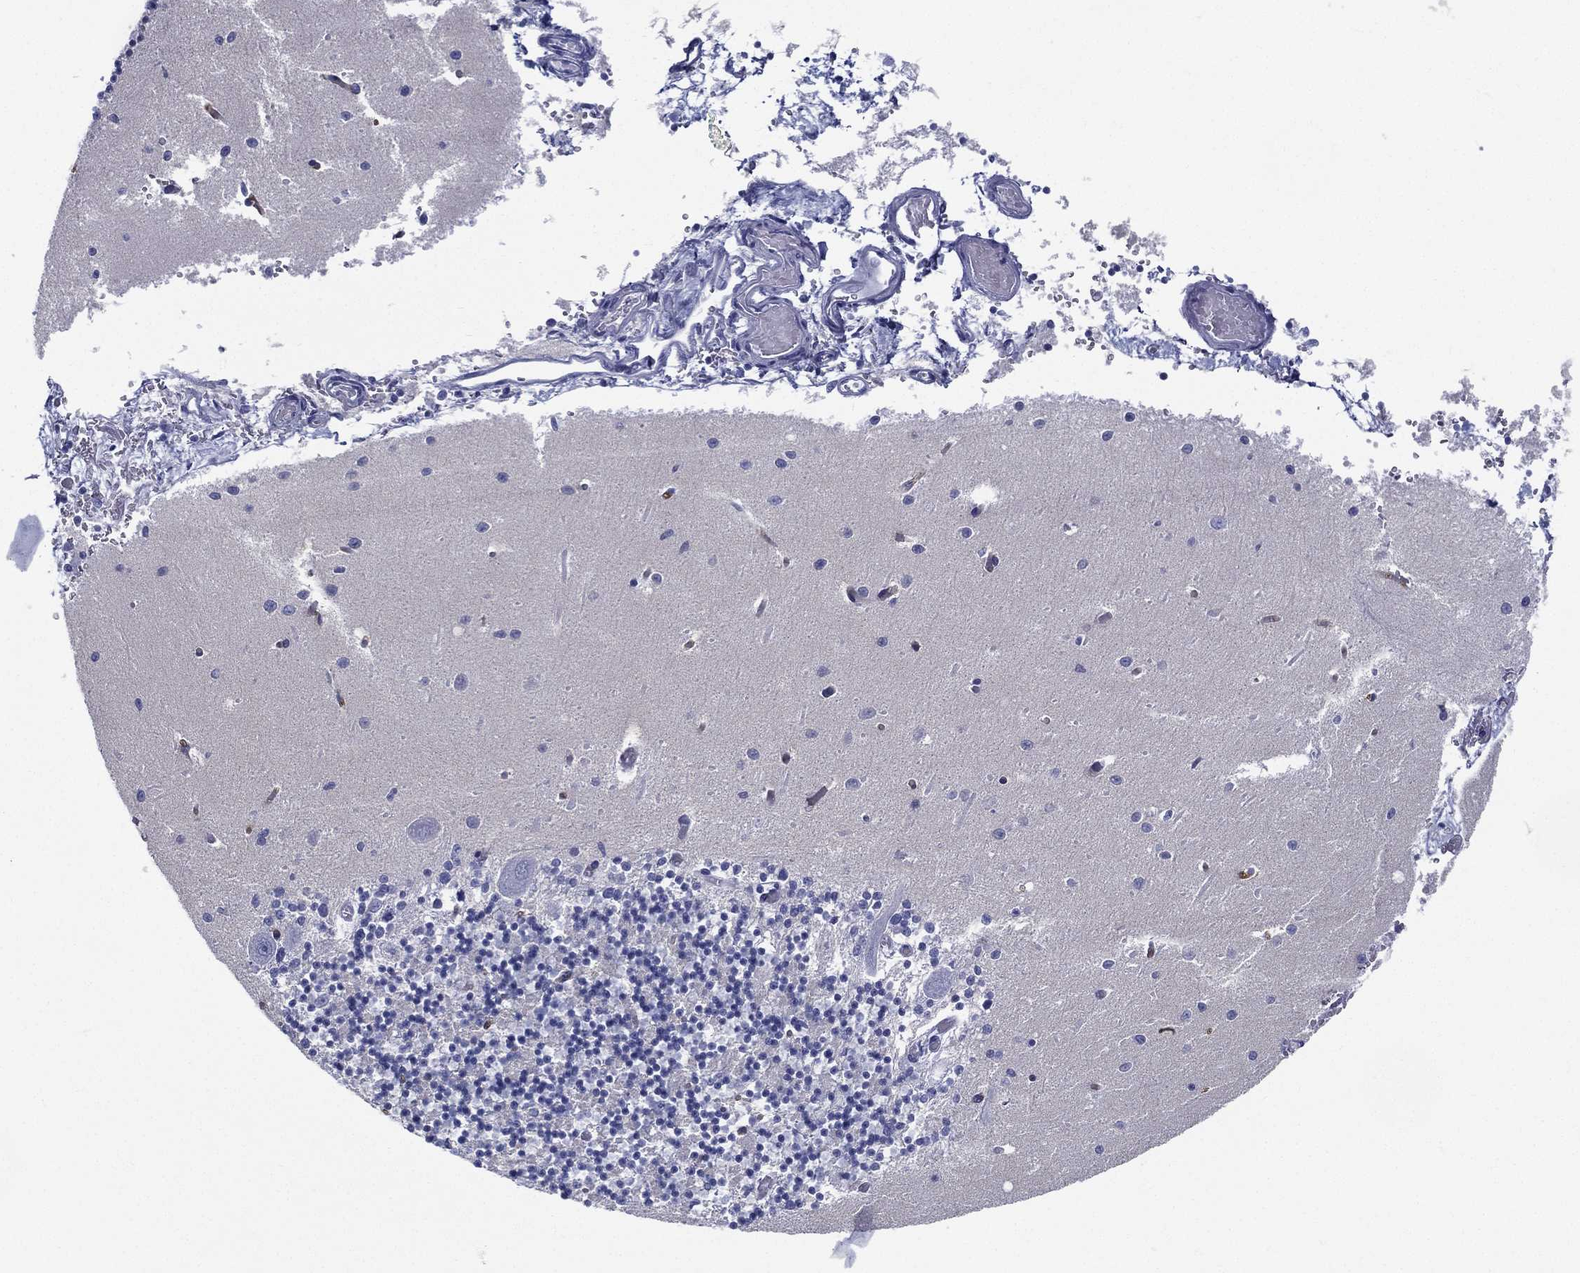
{"staining": {"intensity": "negative", "quantity": "none", "location": "none"}, "tissue": "cerebellum", "cell_type": "Cells in granular layer", "image_type": "normal", "snomed": [{"axis": "morphology", "description": "Normal tissue, NOS"}, {"axis": "topography", "description": "Cerebellum"}], "caption": "This is a micrograph of immunohistochemistry staining of unremarkable cerebellum, which shows no staining in cells in granular layer. (Stains: DAB (3,3'-diaminobenzidine) immunohistochemistry with hematoxylin counter stain, Microscopy: brightfield microscopy at high magnification).", "gene": "RSPH4A", "patient": {"sex": "female", "age": 64}}